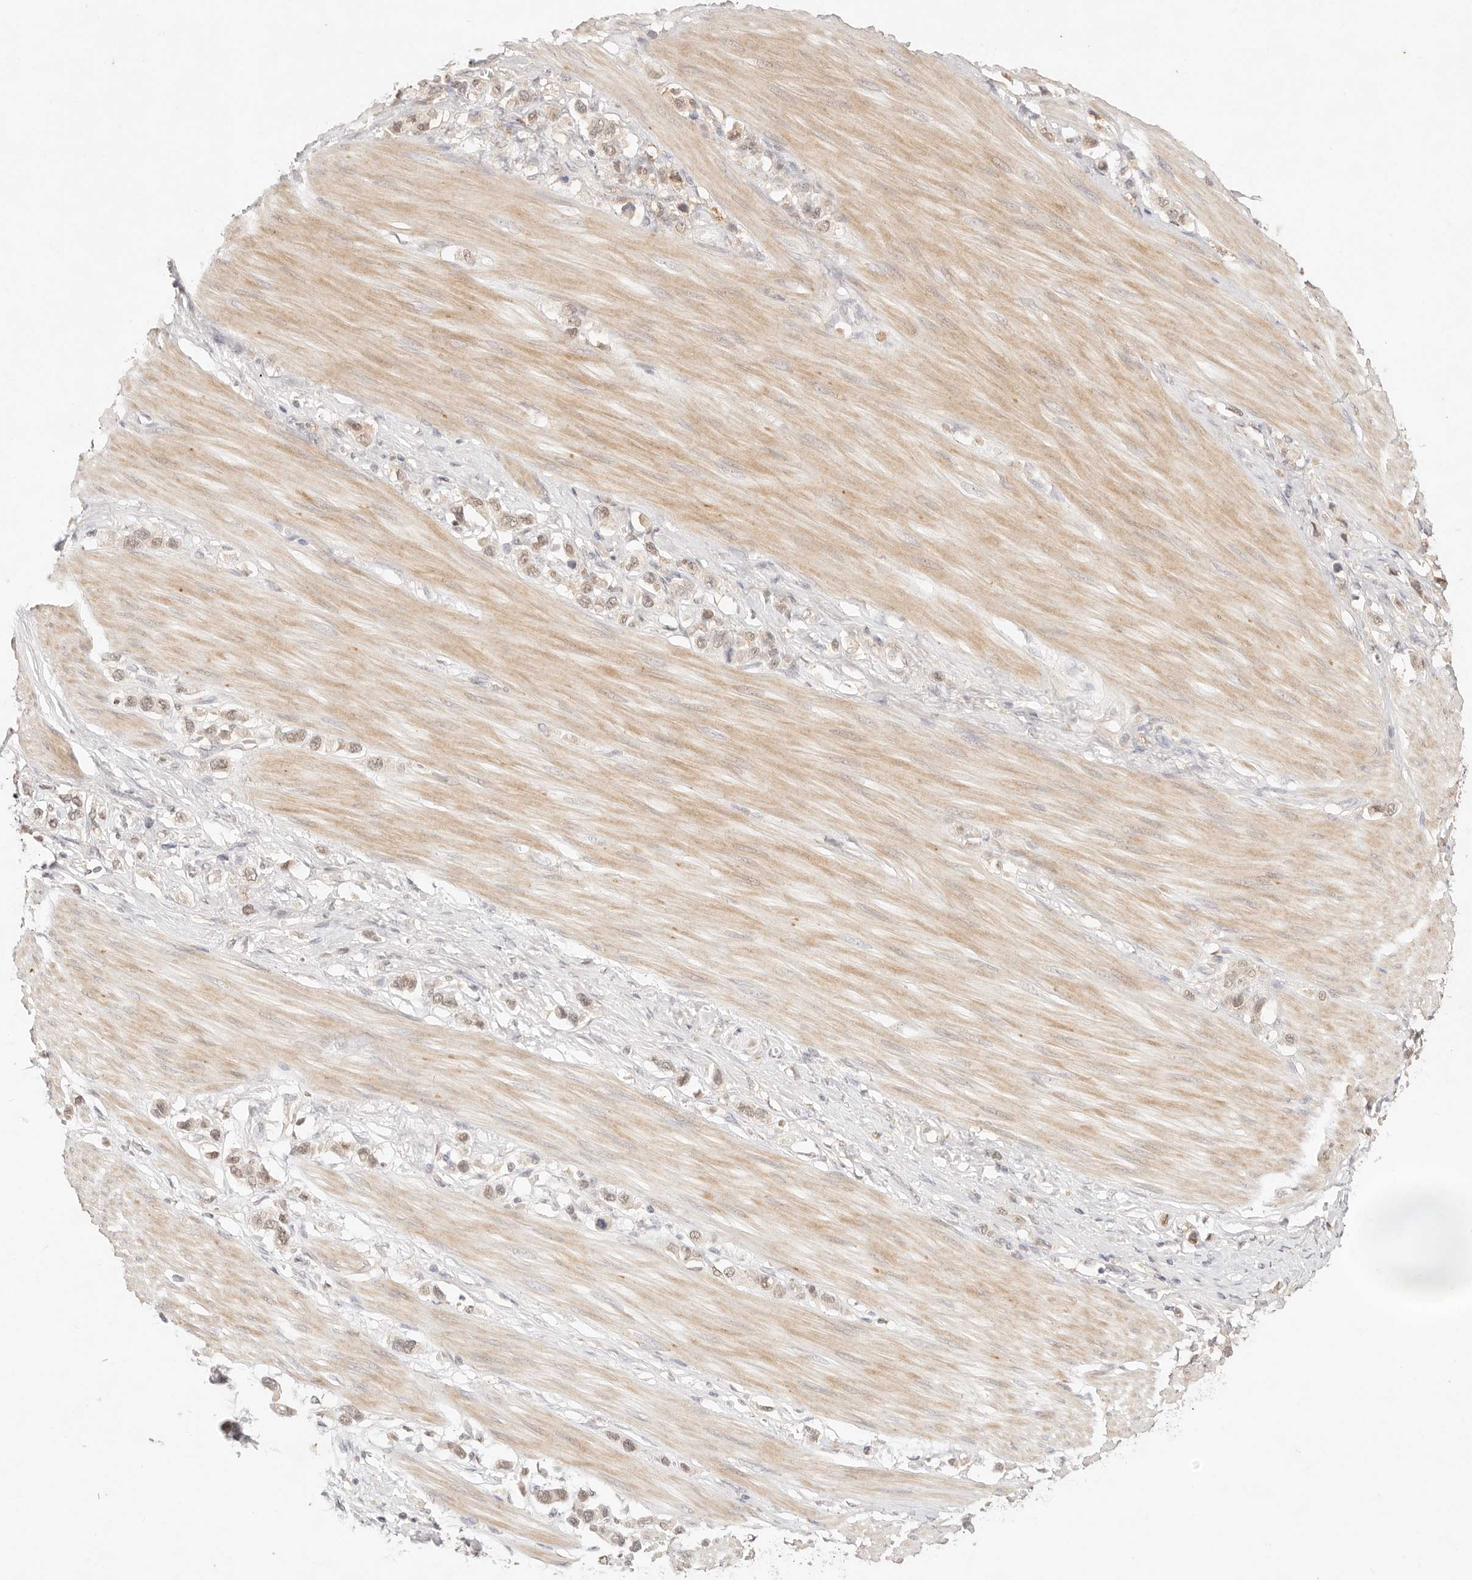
{"staining": {"intensity": "weak", "quantity": ">75%", "location": "nuclear"}, "tissue": "stomach cancer", "cell_type": "Tumor cells", "image_type": "cancer", "snomed": [{"axis": "morphology", "description": "Adenocarcinoma, NOS"}, {"axis": "topography", "description": "Stomach"}], "caption": "Human stomach cancer (adenocarcinoma) stained with a brown dye shows weak nuclear positive positivity in about >75% of tumor cells.", "gene": "GPR156", "patient": {"sex": "female", "age": 65}}